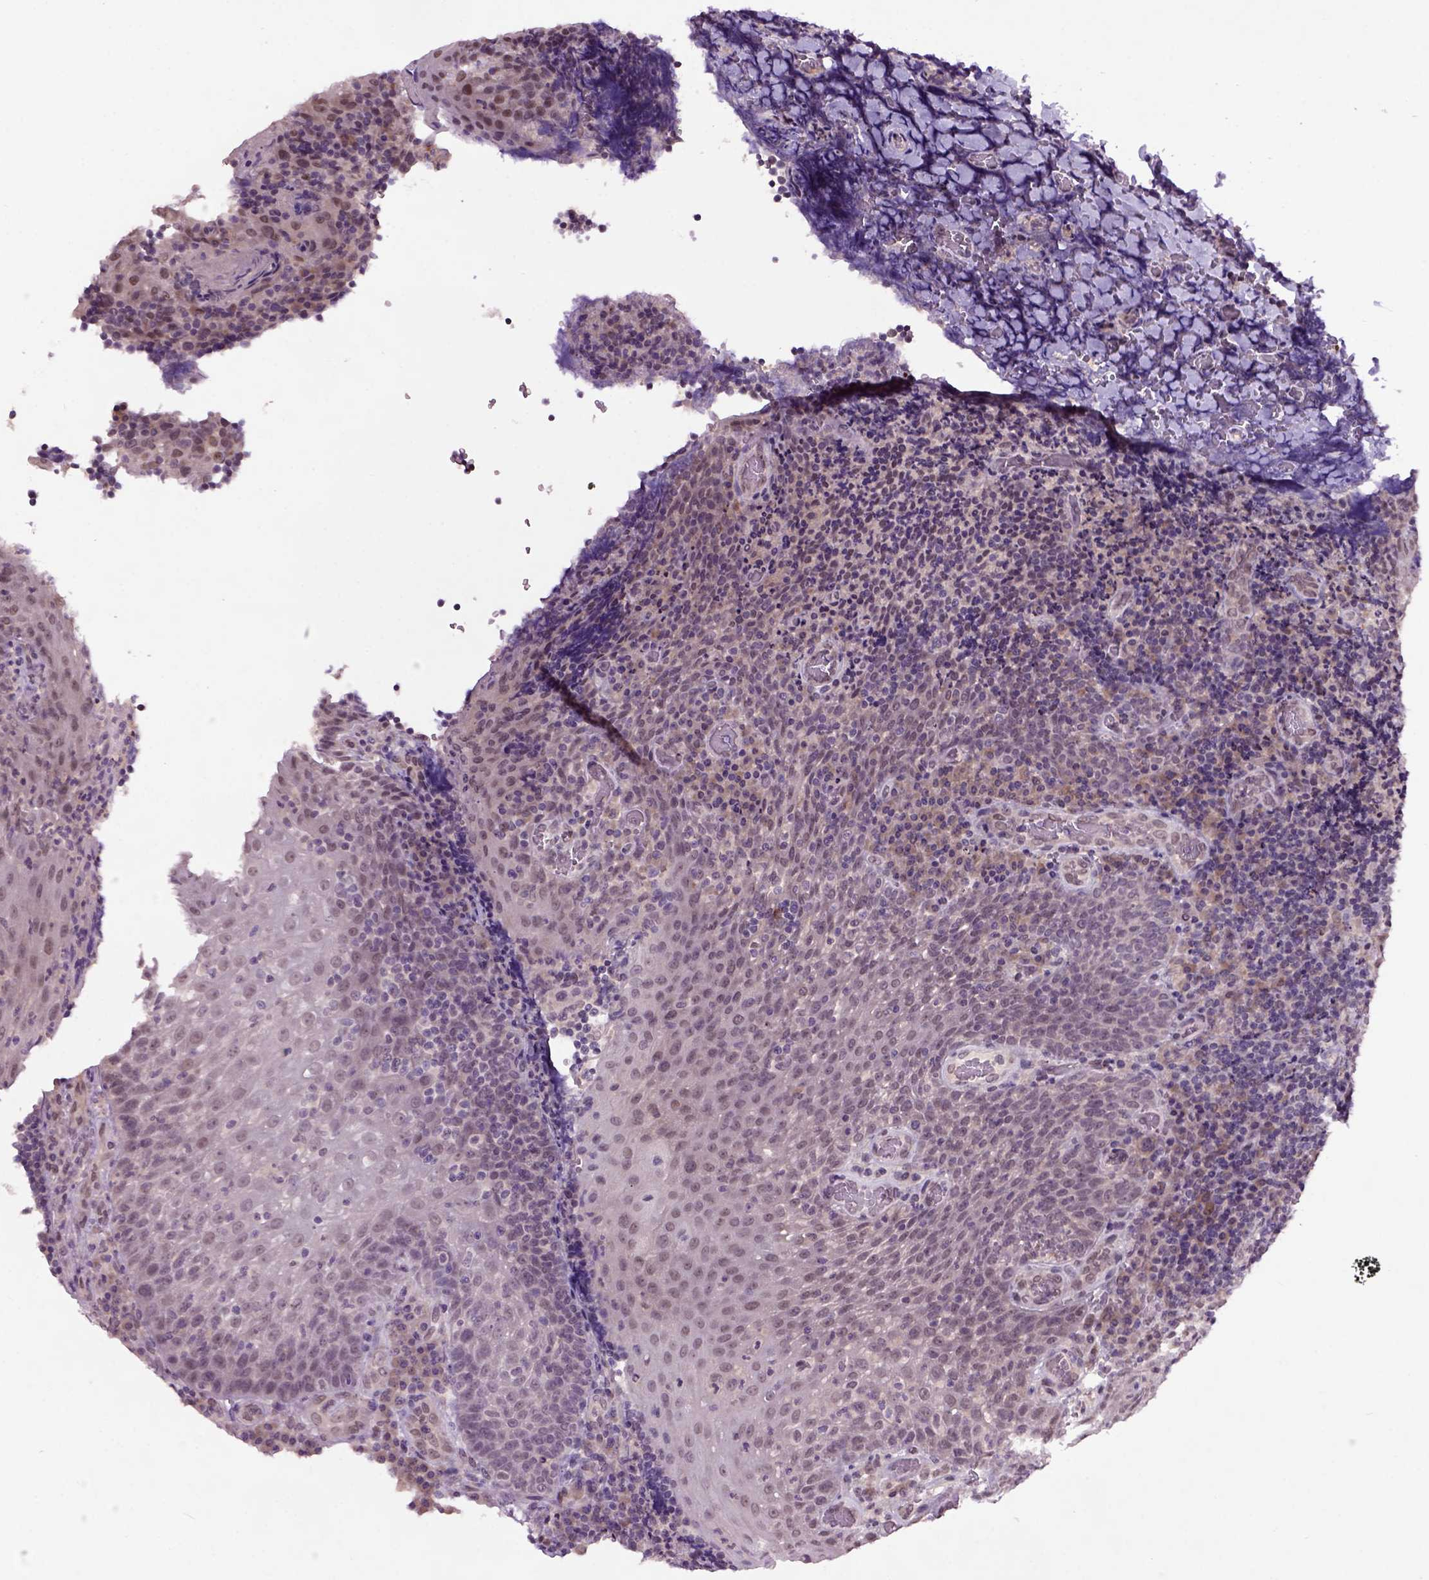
{"staining": {"intensity": "moderate", "quantity": "<25%", "location": "cytoplasmic/membranous"}, "tissue": "tonsil", "cell_type": "Germinal center cells", "image_type": "normal", "snomed": [{"axis": "morphology", "description": "Normal tissue, NOS"}, {"axis": "topography", "description": "Tonsil"}], "caption": "DAB (3,3'-diaminobenzidine) immunohistochemical staining of unremarkable human tonsil demonstrates moderate cytoplasmic/membranous protein expression in approximately <25% of germinal center cells.", "gene": "RAB43", "patient": {"sex": "male", "age": 17}}